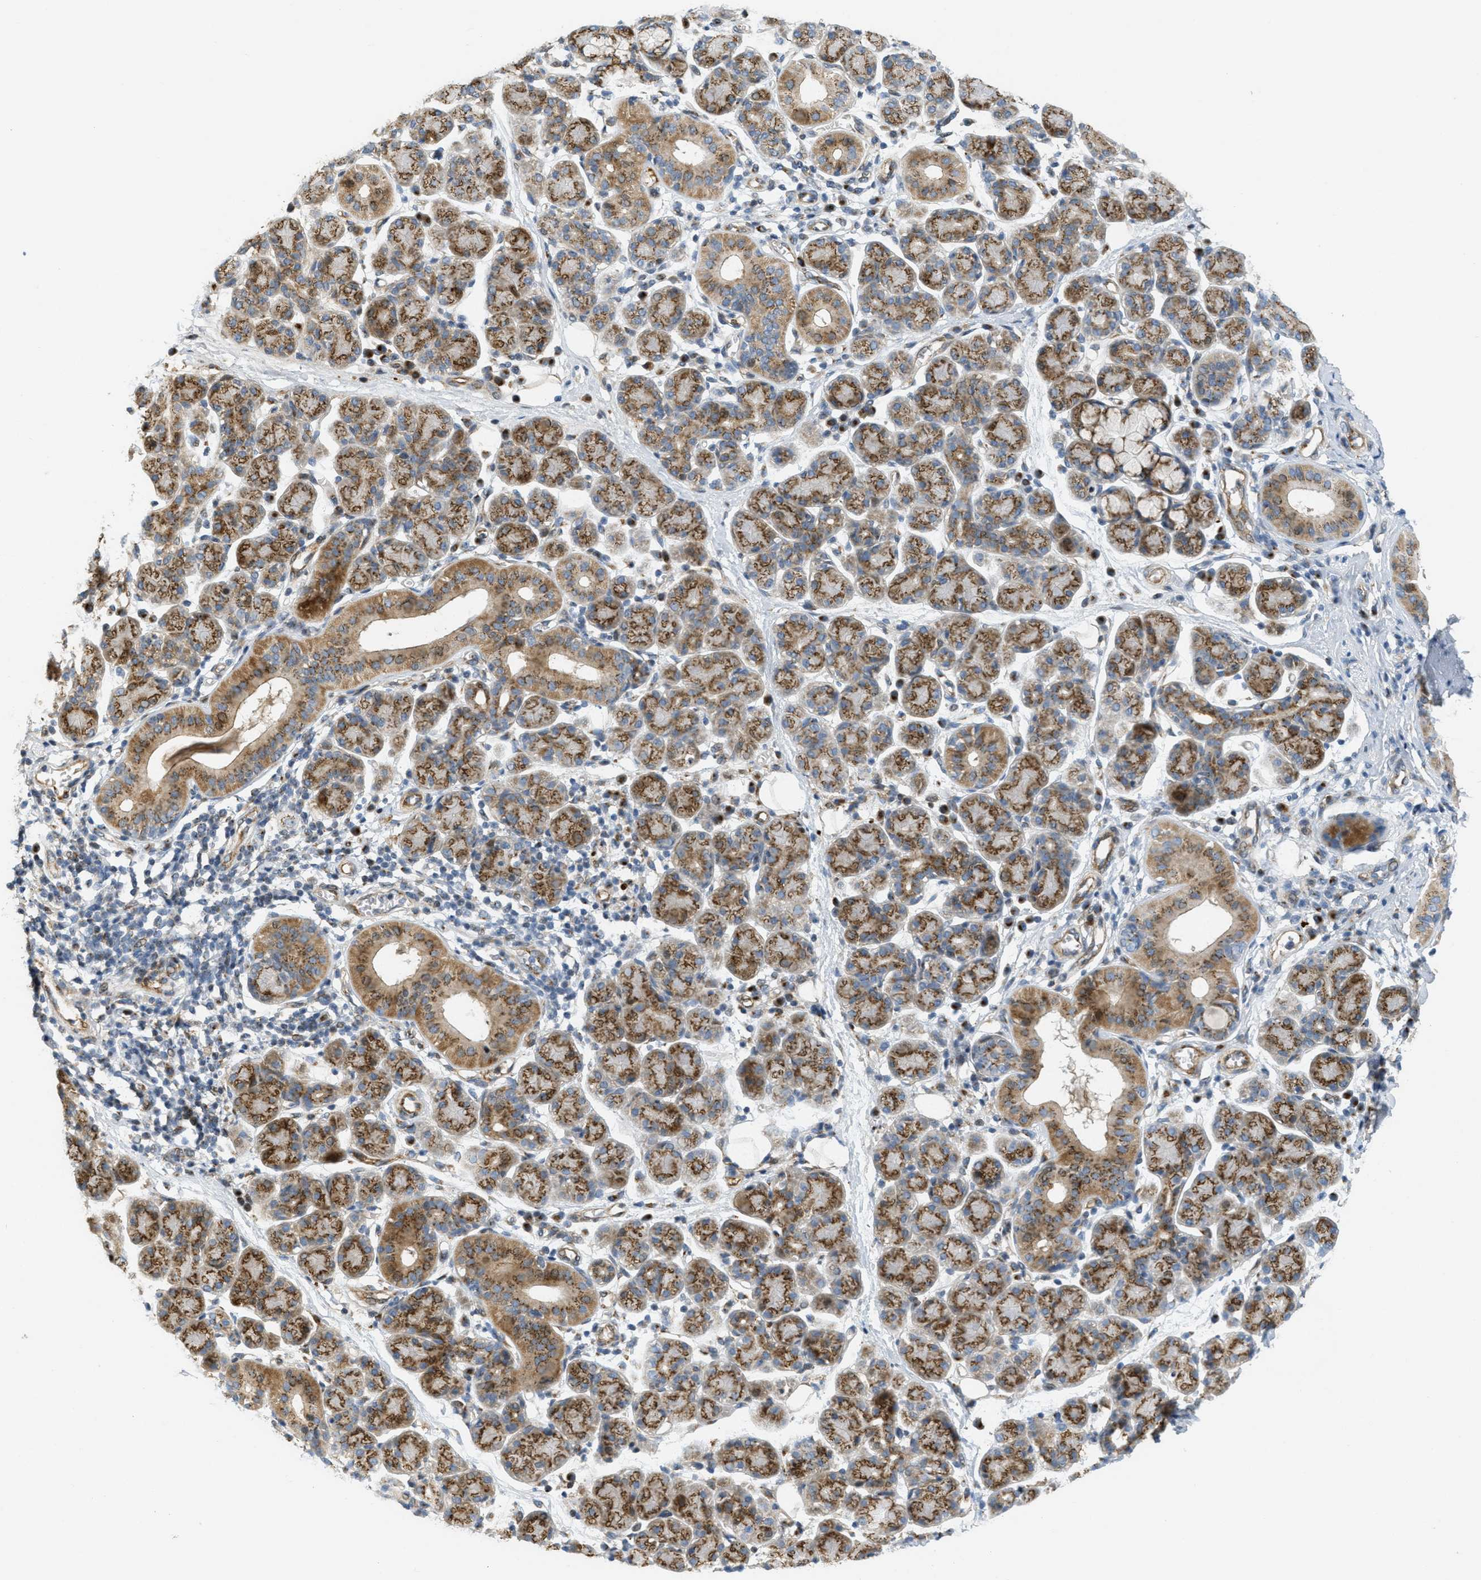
{"staining": {"intensity": "moderate", "quantity": ">75%", "location": "cytoplasmic/membranous"}, "tissue": "salivary gland", "cell_type": "Glandular cells", "image_type": "normal", "snomed": [{"axis": "morphology", "description": "Normal tissue, NOS"}, {"axis": "morphology", "description": "Inflammation, NOS"}, {"axis": "topography", "description": "Lymph node"}, {"axis": "topography", "description": "Salivary gland"}], "caption": "This micrograph reveals immunohistochemistry (IHC) staining of normal human salivary gland, with medium moderate cytoplasmic/membranous expression in approximately >75% of glandular cells.", "gene": "ZFPL1", "patient": {"sex": "male", "age": 3}}